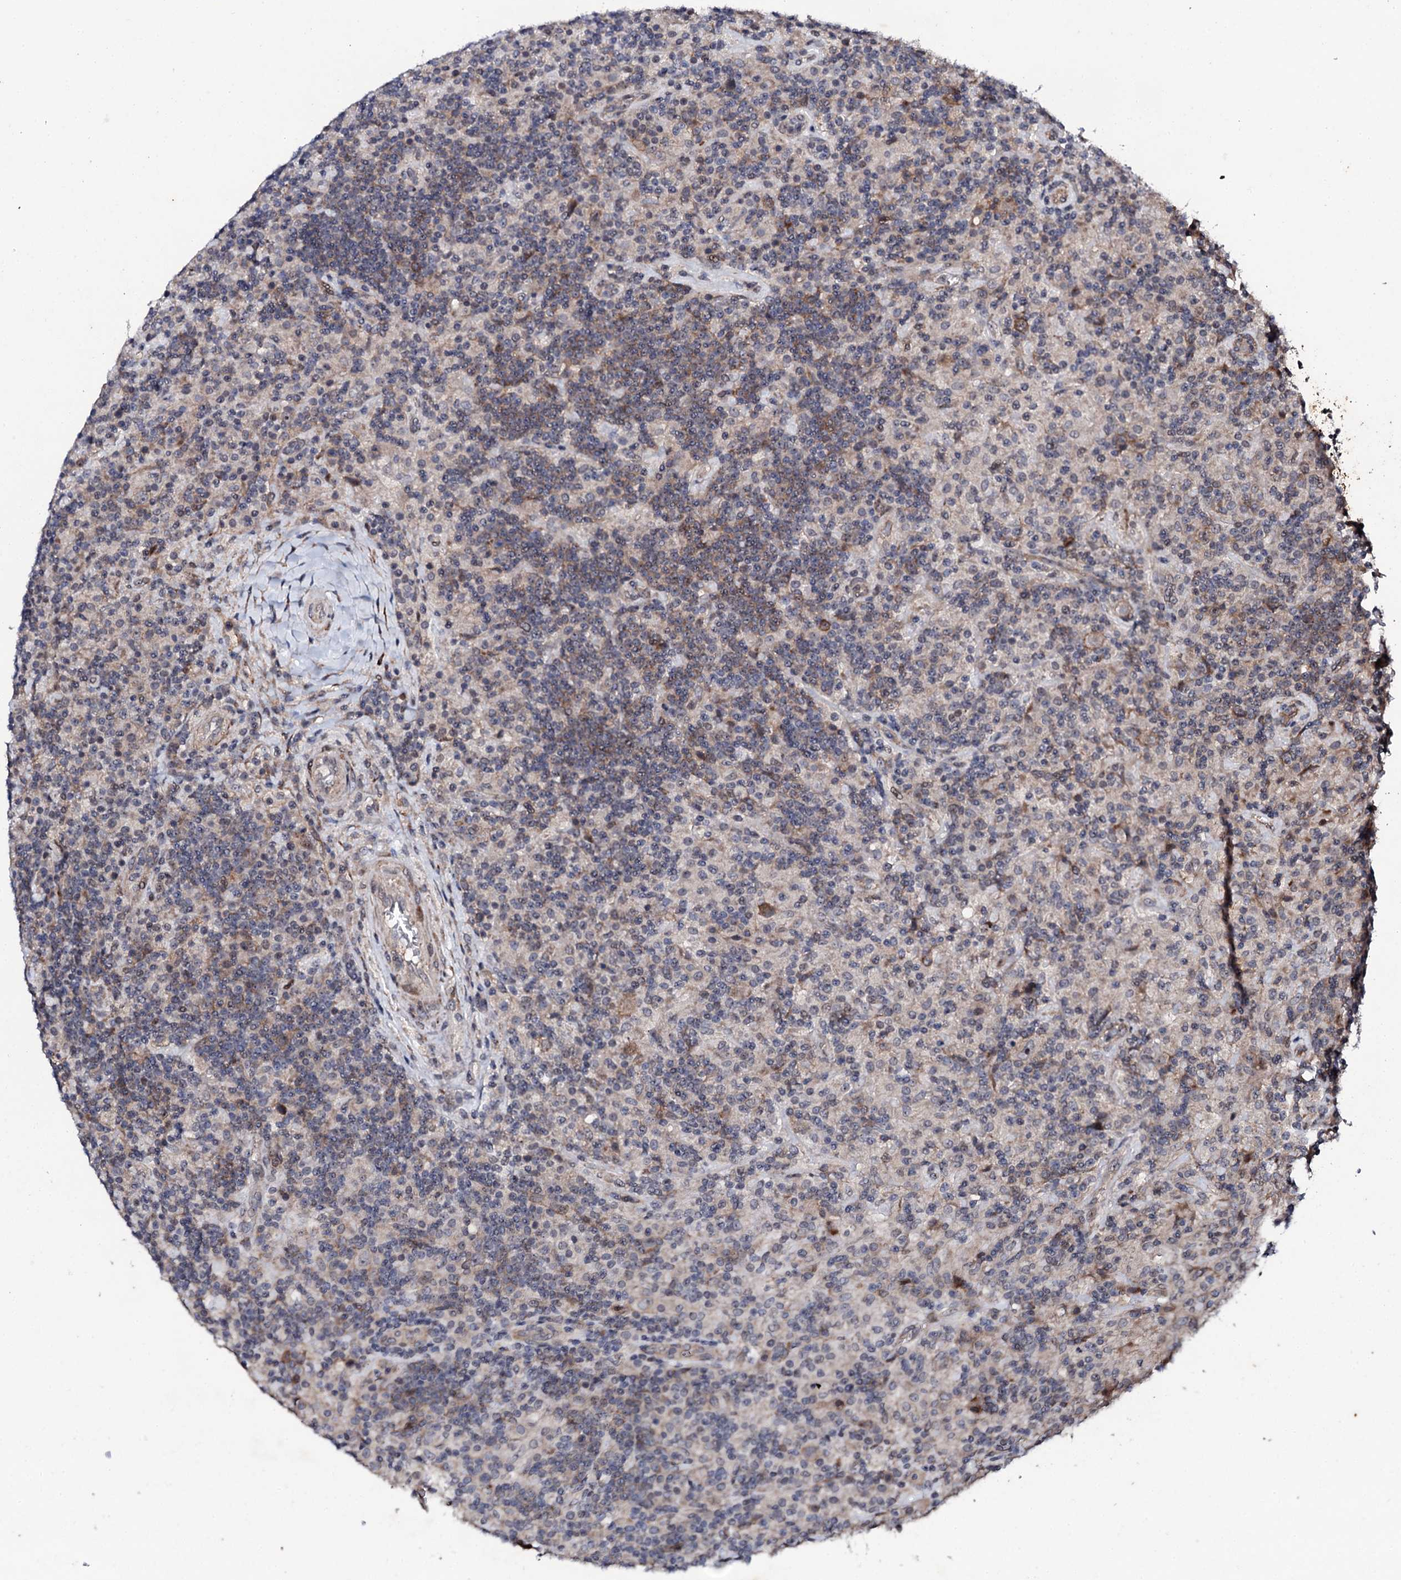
{"staining": {"intensity": "negative", "quantity": "none", "location": "none"}, "tissue": "lymphoma", "cell_type": "Tumor cells", "image_type": "cancer", "snomed": [{"axis": "morphology", "description": "Hodgkin's disease, NOS"}, {"axis": "topography", "description": "Lymph node"}], "caption": "Hodgkin's disease was stained to show a protein in brown. There is no significant expression in tumor cells.", "gene": "FAM111A", "patient": {"sex": "male", "age": 70}}